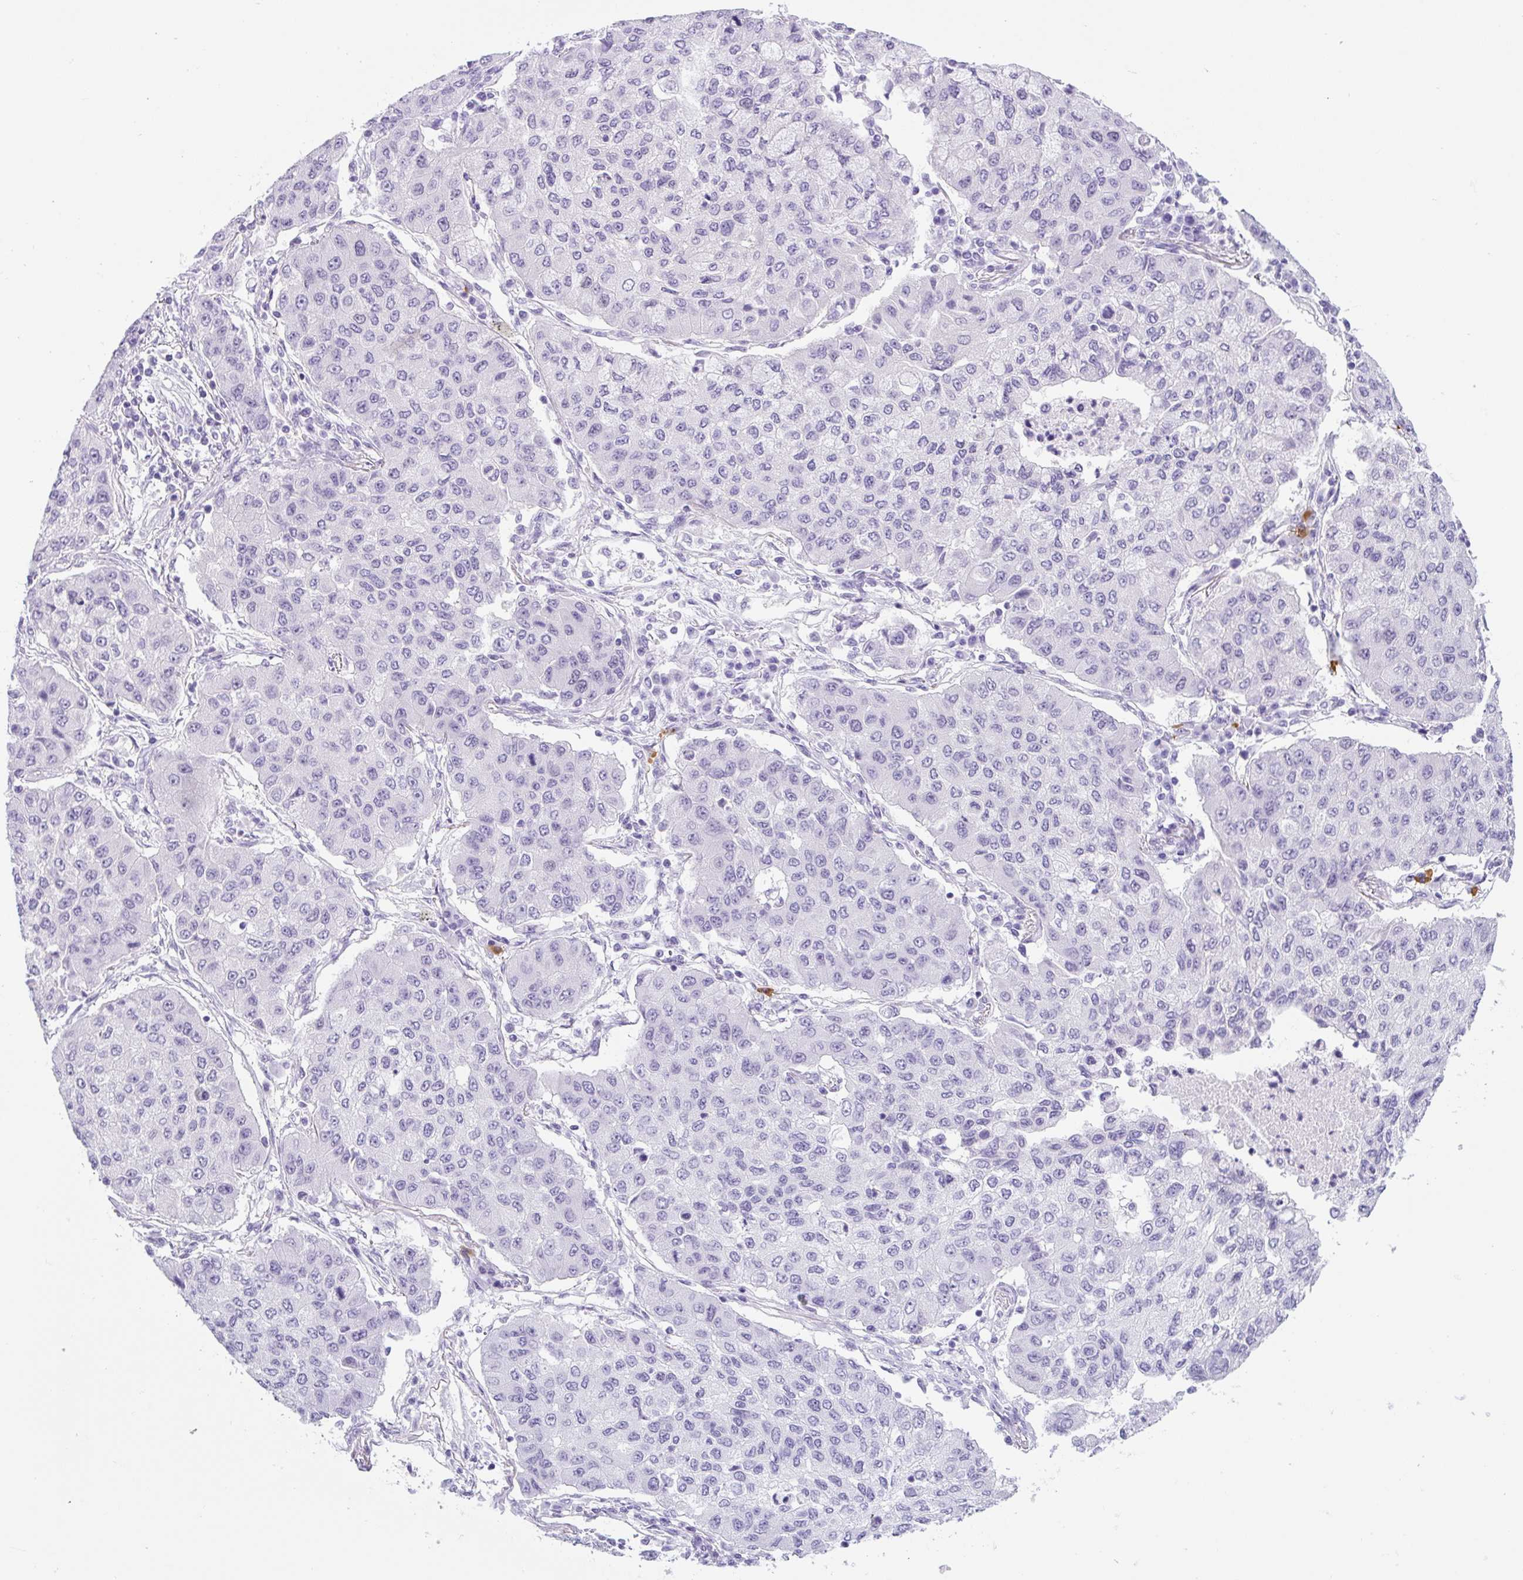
{"staining": {"intensity": "negative", "quantity": "none", "location": "none"}, "tissue": "lung cancer", "cell_type": "Tumor cells", "image_type": "cancer", "snomed": [{"axis": "morphology", "description": "Squamous cell carcinoma, NOS"}, {"axis": "topography", "description": "Lung"}], "caption": "There is no significant positivity in tumor cells of lung squamous cell carcinoma.", "gene": "ADAMTS19", "patient": {"sex": "male", "age": 74}}